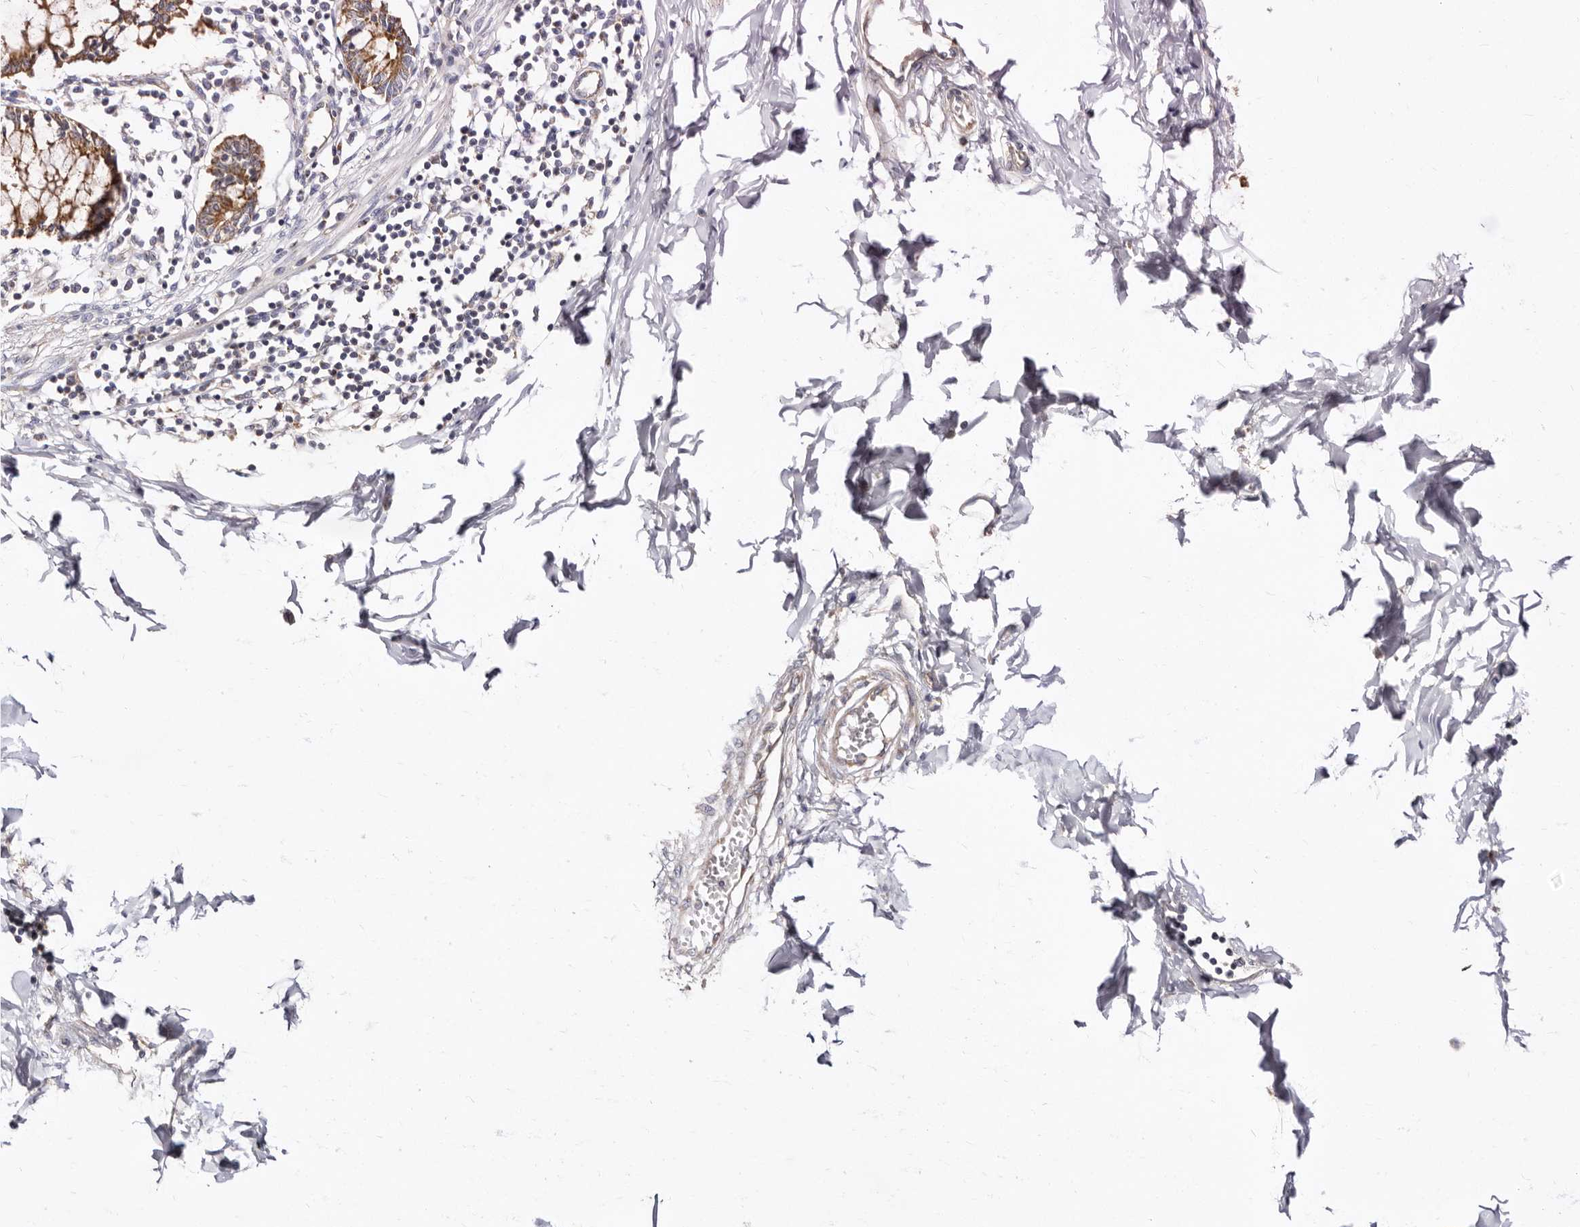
{"staining": {"intensity": "weak", "quantity": "25%-75%", "location": "cytoplasmic/membranous"}, "tissue": "smooth muscle", "cell_type": "Smooth muscle cells", "image_type": "normal", "snomed": [{"axis": "morphology", "description": "Normal tissue, NOS"}, {"axis": "morphology", "description": "Adenocarcinoma, NOS"}, {"axis": "topography", "description": "Colon"}, {"axis": "topography", "description": "Peripheral nerve tissue"}], "caption": "Normal smooth muscle reveals weak cytoplasmic/membranous expression in approximately 25%-75% of smooth muscle cells (Stains: DAB (3,3'-diaminobenzidine) in brown, nuclei in blue, Microscopy: brightfield microscopy at high magnification)..", "gene": "BAIAP2L1", "patient": {"sex": "male", "age": 14}}